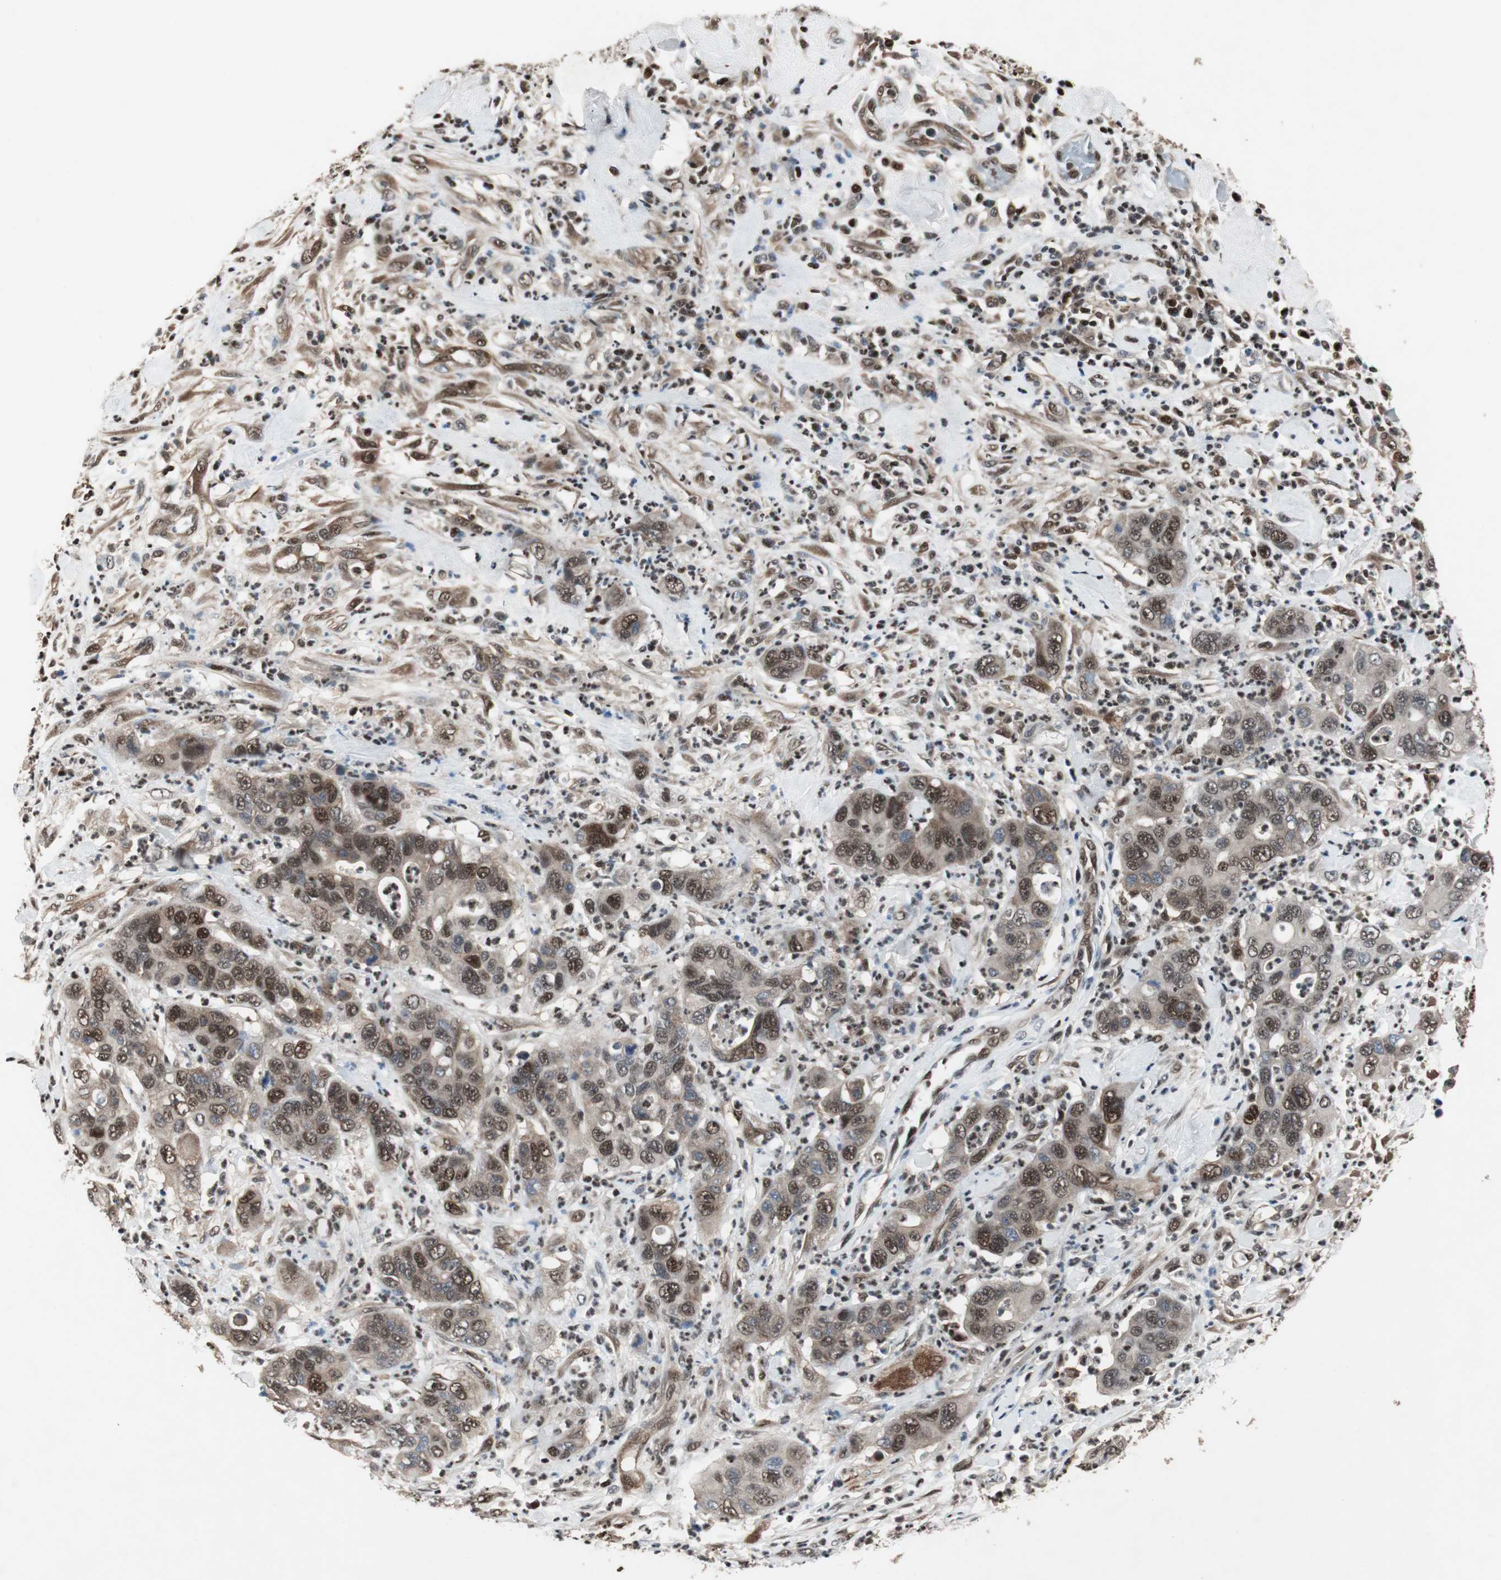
{"staining": {"intensity": "moderate", "quantity": ">75%", "location": "cytoplasmic/membranous,nuclear"}, "tissue": "pancreatic cancer", "cell_type": "Tumor cells", "image_type": "cancer", "snomed": [{"axis": "morphology", "description": "Adenocarcinoma, NOS"}, {"axis": "topography", "description": "Pancreas"}], "caption": "A brown stain labels moderate cytoplasmic/membranous and nuclear positivity of a protein in human pancreatic cancer (adenocarcinoma) tumor cells.", "gene": "ACLY", "patient": {"sex": "female", "age": 71}}